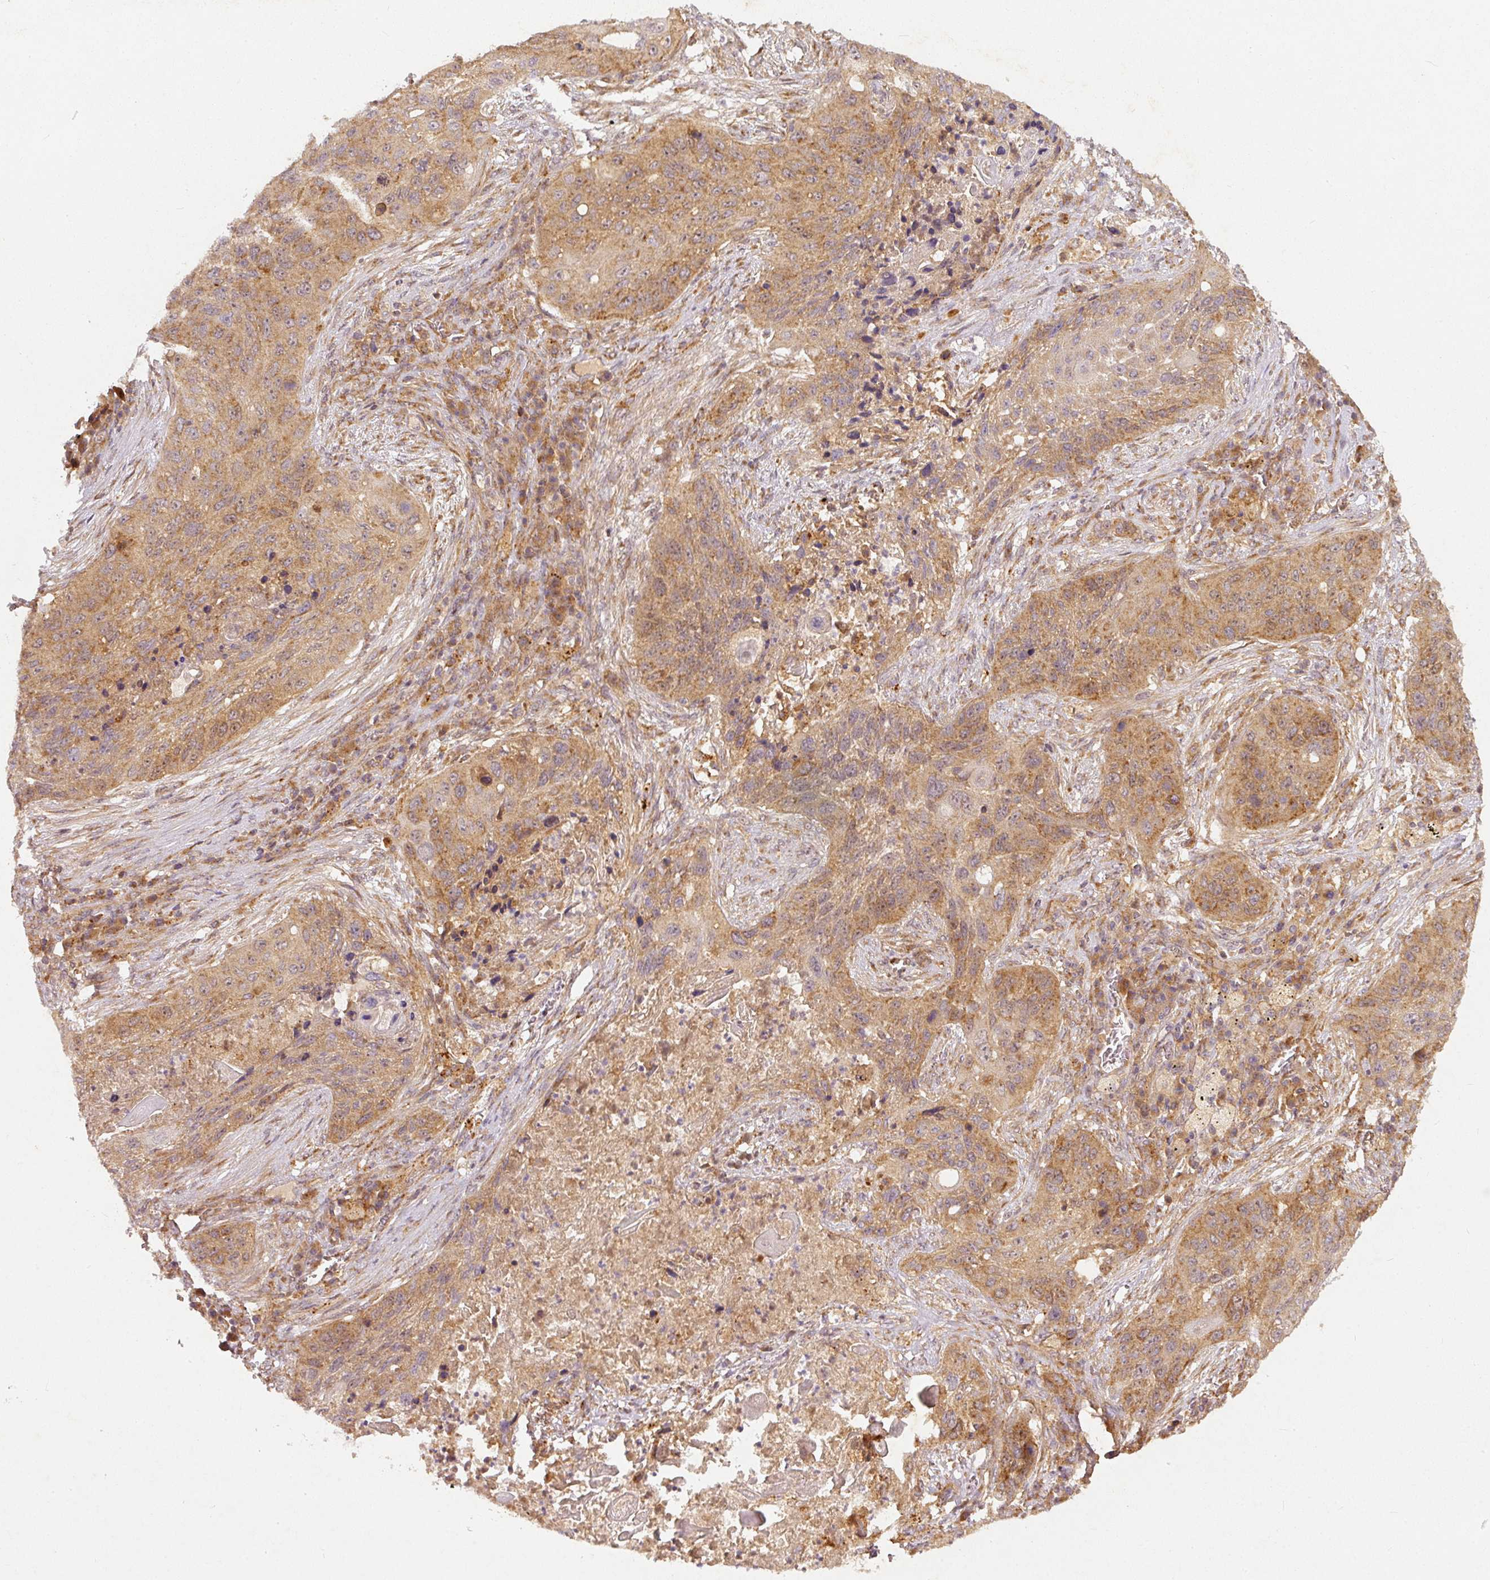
{"staining": {"intensity": "moderate", "quantity": ">75%", "location": "cytoplasmic/membranous"}, "tissue": "lung cancer", "cell_type": "Tumor cells", "image_type": "cancer", "snomed": [{"axis": "morphology", "description": "Squamous cell carcinoma, NOS"}, {"axis": "topography", "description": "Lung"}], "caption": "The immunohistochemical stain highlights moderate cytoplasmic/membranous staining in tumor cells of lung squamous cell carcinoma tissue.", "gene": "ZNF580", "patient": {"sex": "female", "age": 63}}